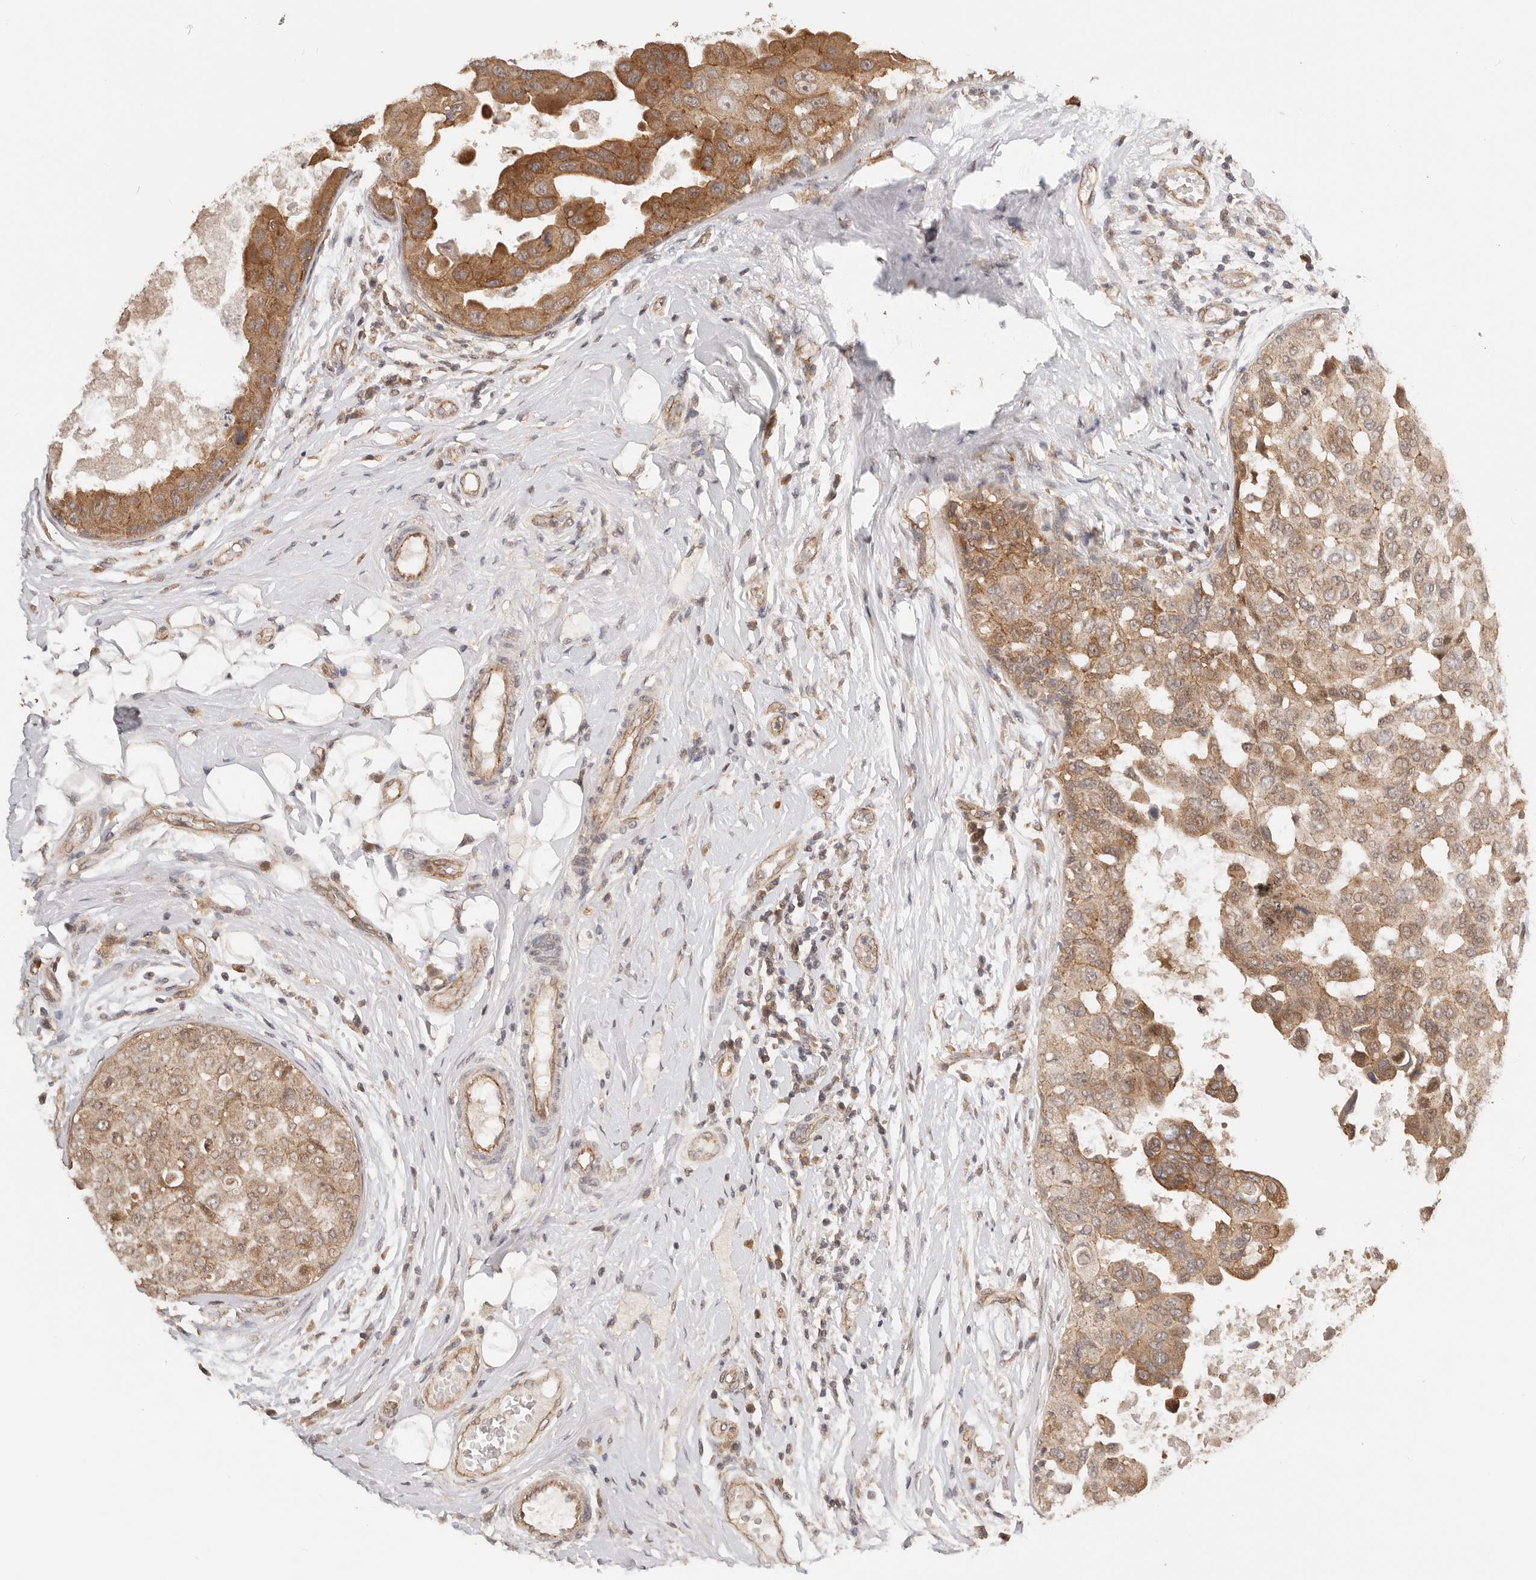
{"staining": {"intensity": "moderate", "quantity": ">75%", "location": "cytoplasmic/membranous"}, "tissue": "breast cancer", "cell_type": "Tumor cells", "image_type": "cancer", "snomed": [{"axis": "morphology", "description": "Duct carcinoma"}, {"axis": "topography", "description": "Breast"}], "caption": "Immunohistochemistry (IHC) histopathology image of neoplastic tissue: breast invasive ductal carcinoma stained using immunohistochemistry shows medium levels of moderate protein expression localized specifically in the cytoplasmic/membranous of tumor cells, appearing as a cytoplasmic/membranous brown color.", "gene": "AFDN", "patient": {"sex": "female", "age": 27}}